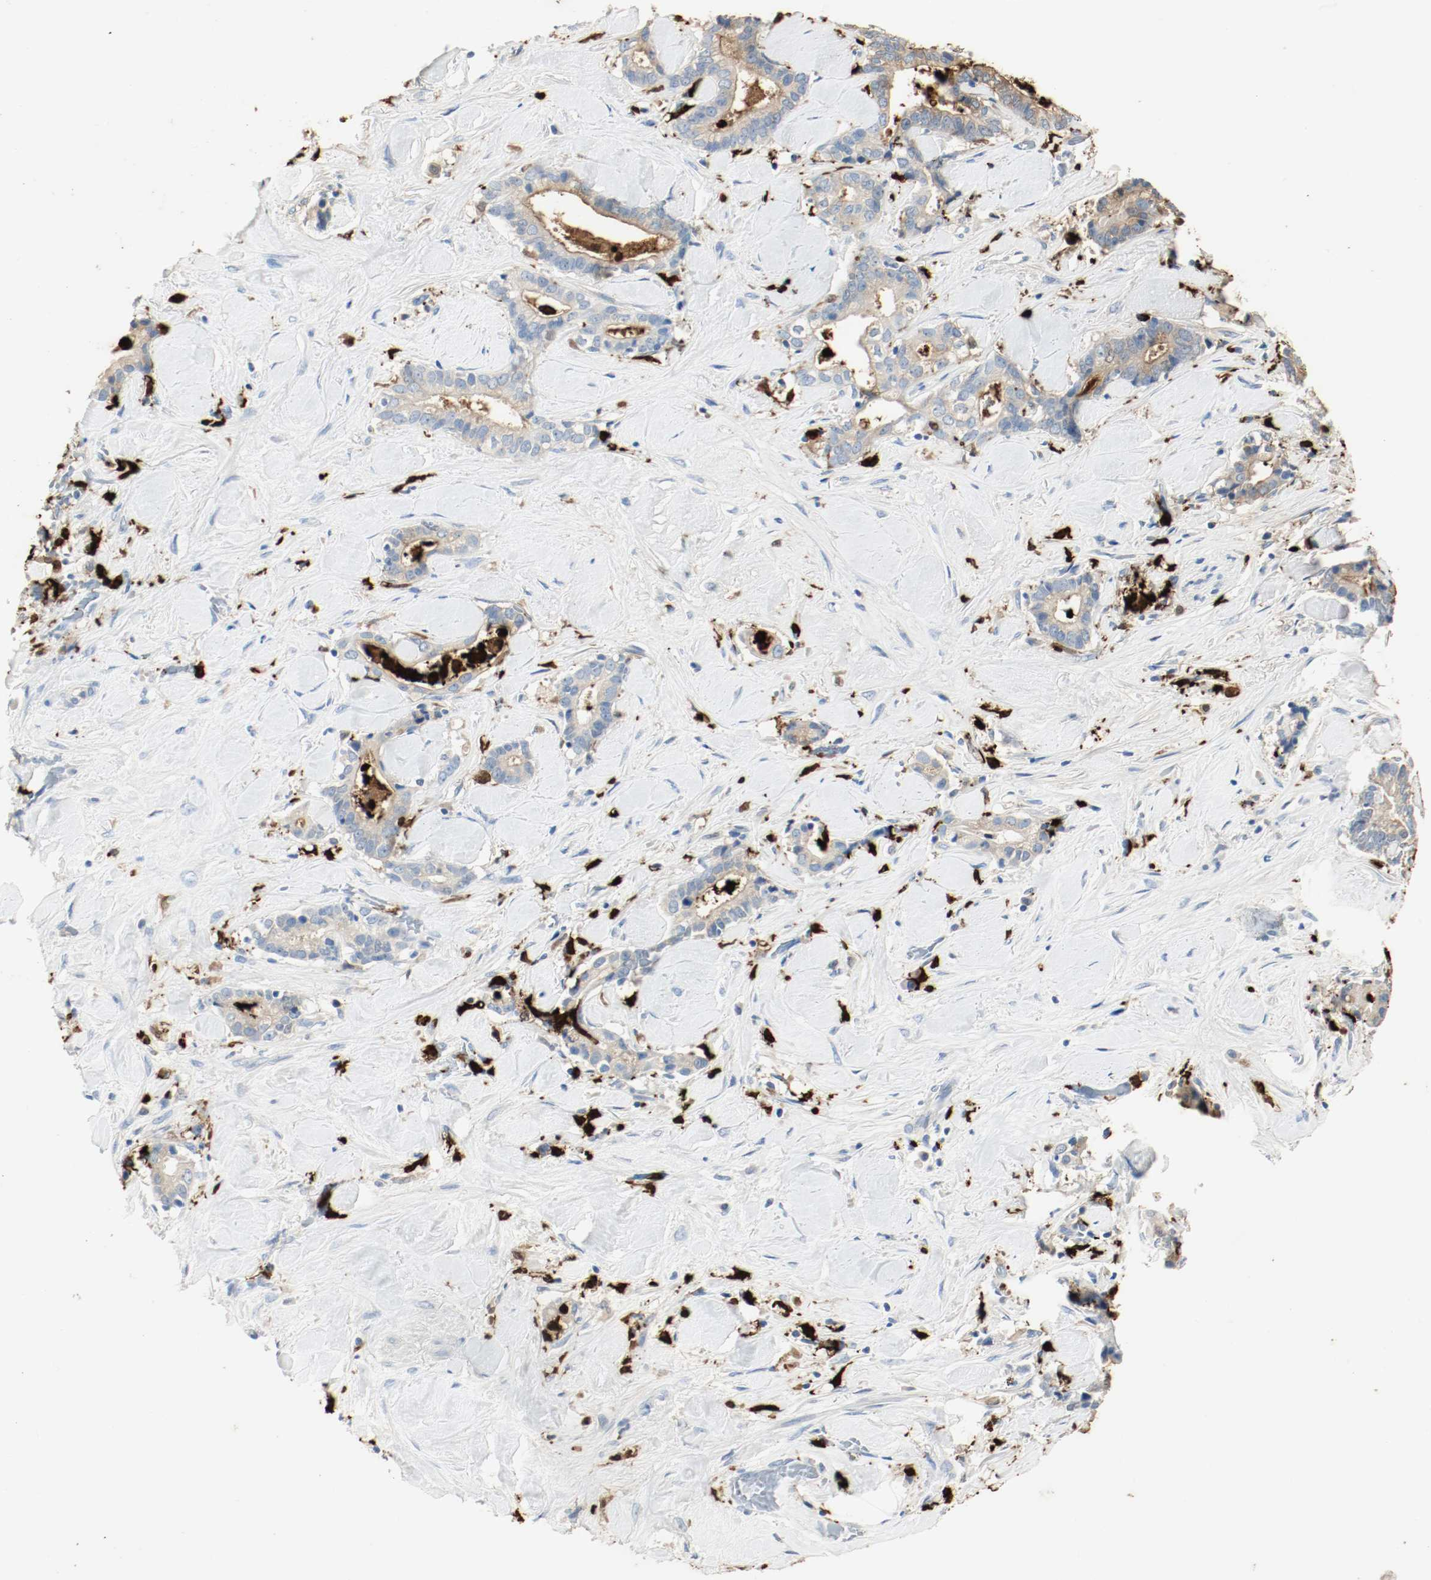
{"staining": {"intensity": "weak", "quantity": "25%-75%", "location": "cytoplasmic/membranous"}, "tissue": "liver cancer", "cell_type": "Tumor cells", "image_type": "cancer", "snomed": [{"axis": "morphology", "description": "Cholangiocarcinoma"}, {"axis": "topography", "description": "Liver"}], "caption": "Immunohistochemistry (IHC) (DAB) staining of human liver cancer displays weak cytoplasmic/membranous protein positivity in approximately 25%-75% of tumor cells.", "gene": "S100A9", "patient": {"sex": "male", "age": 57}}